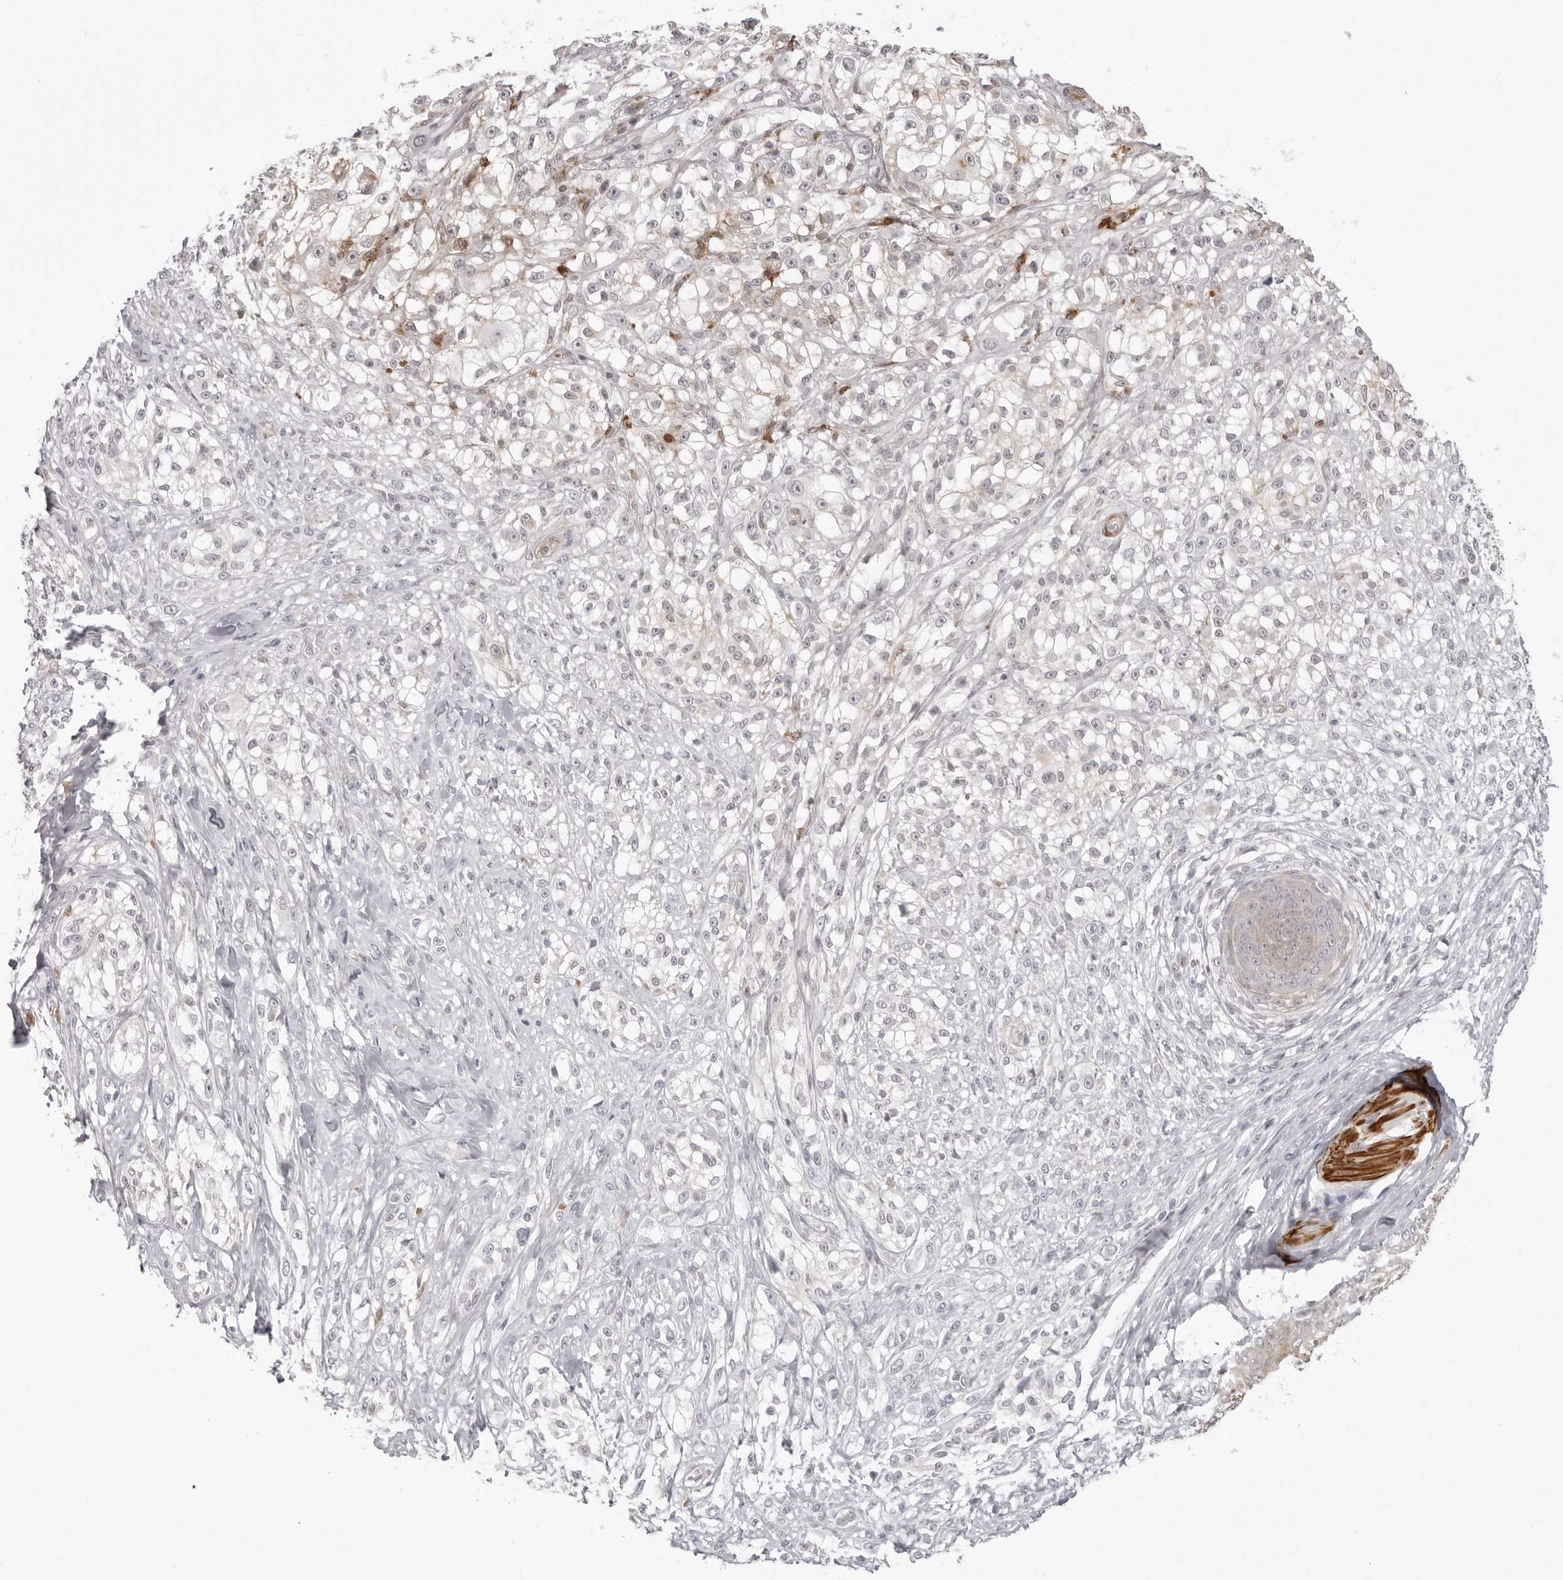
{"staining": {"intensity": "negative", "quantity": "none", "location": "none"}, "tissue": "melanoma", "cell_type": "Tumor cells", "image_type": "cancer", "snomed": [{"axis": "morphology", "description": "Malignant melanoma, NOS"}, {"axis": "topography", "description": "Skin of head"}], "caption": "Tumor cells are negative for brown protein staining in malignant melanoma.", "gene": "UNK", "patient": {"sex": "male", "age": 83}}